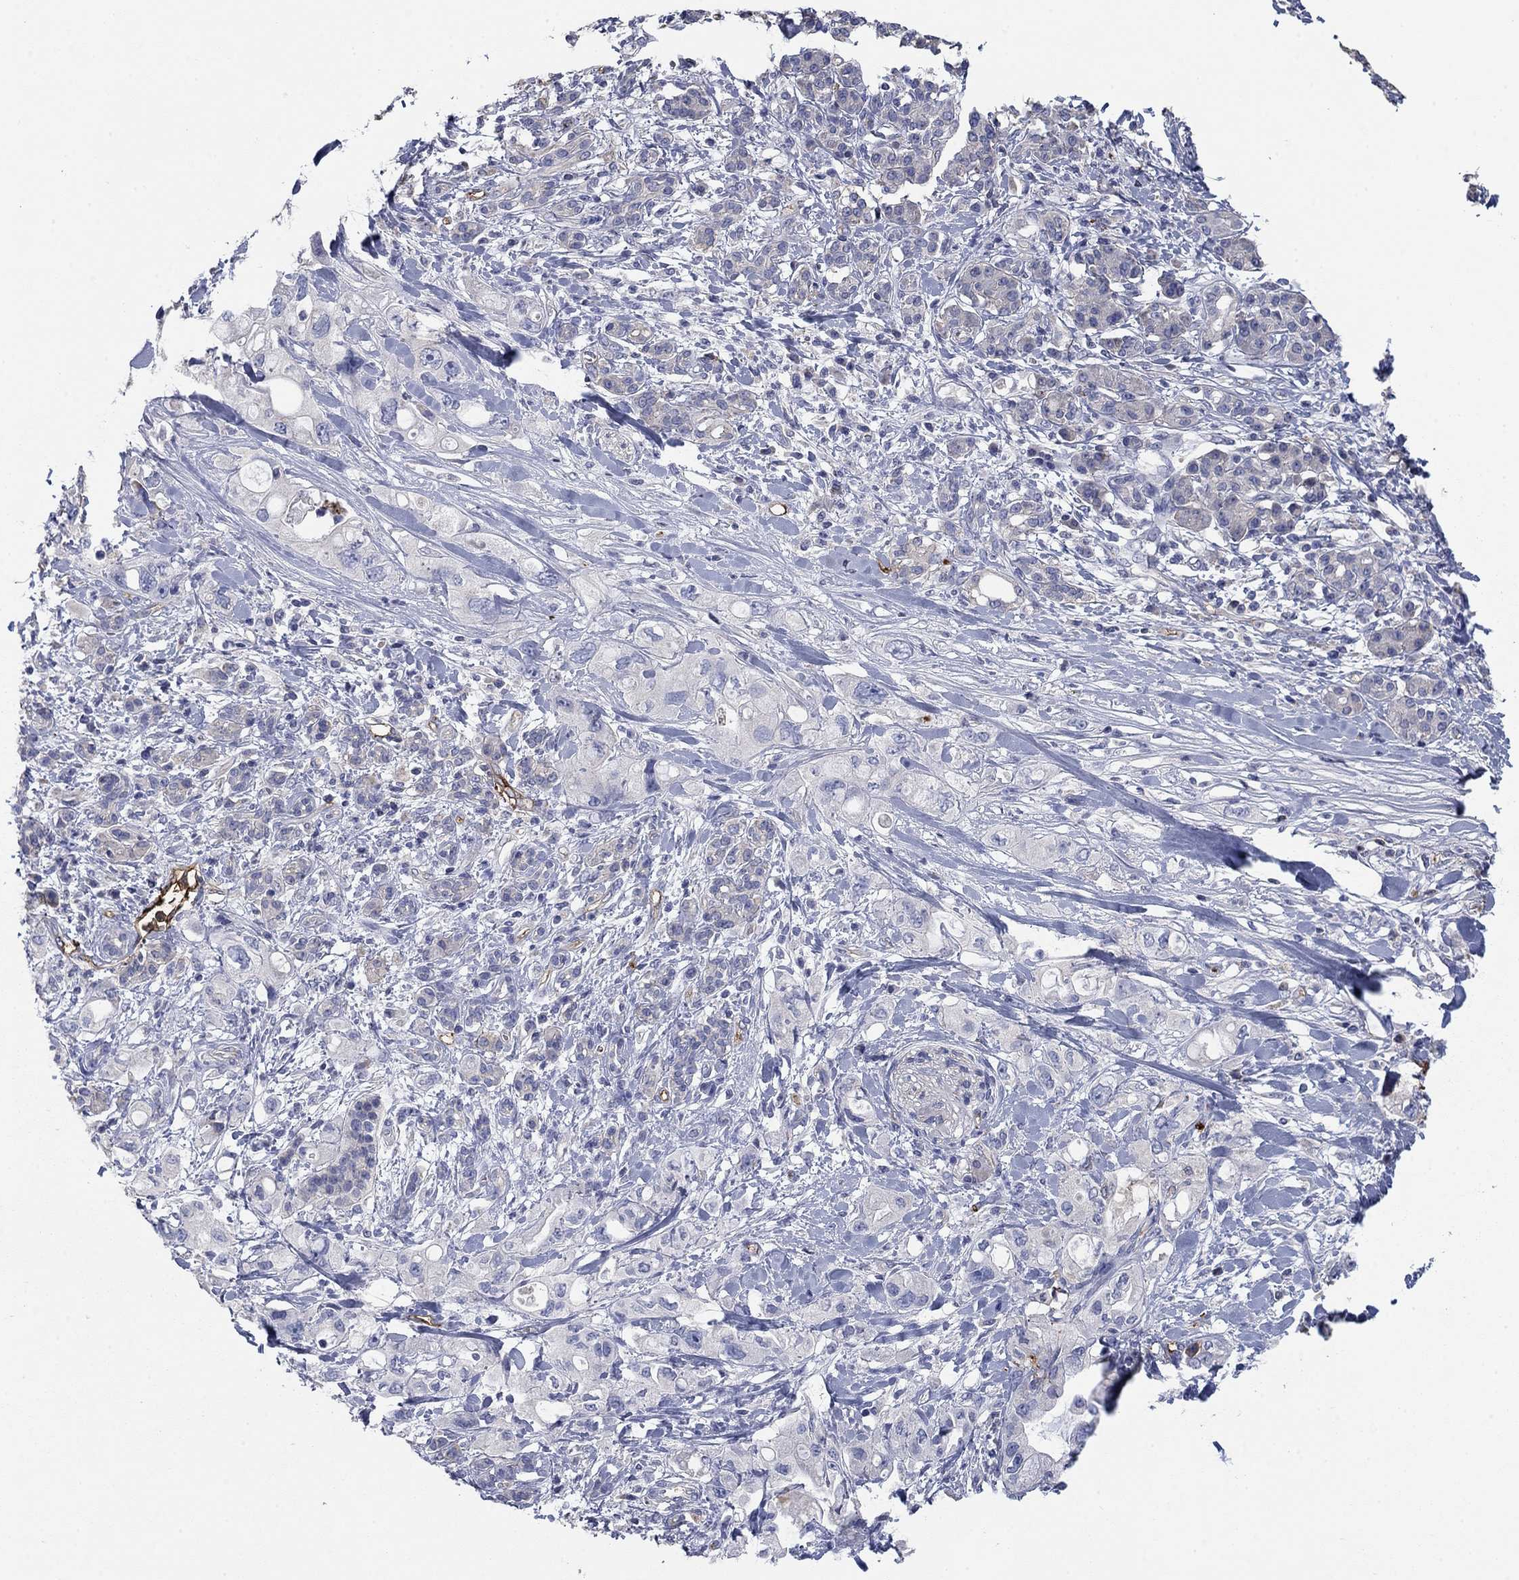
{"staining": {"intensity": "negative", "quantity": "none", "location": "none"}, "tissue": "pancreatic cancer", "cell_type": "Tumor cells", "image_type": "cancer", "snomed": [{"axis": "morphology", "description": "Adenocarcinoma, NOS"}, {"axis": "topography", "description": "Pancreas"}], "caption": "A high-resolution photomicrograph shows immunohistochemistry (IHC) staining of adenocarcinoma (pancreatic), which reveals no significant positivity in tumor cells.", "gene": "APOC3", "patient": {"sex": "female", "age": 56}}